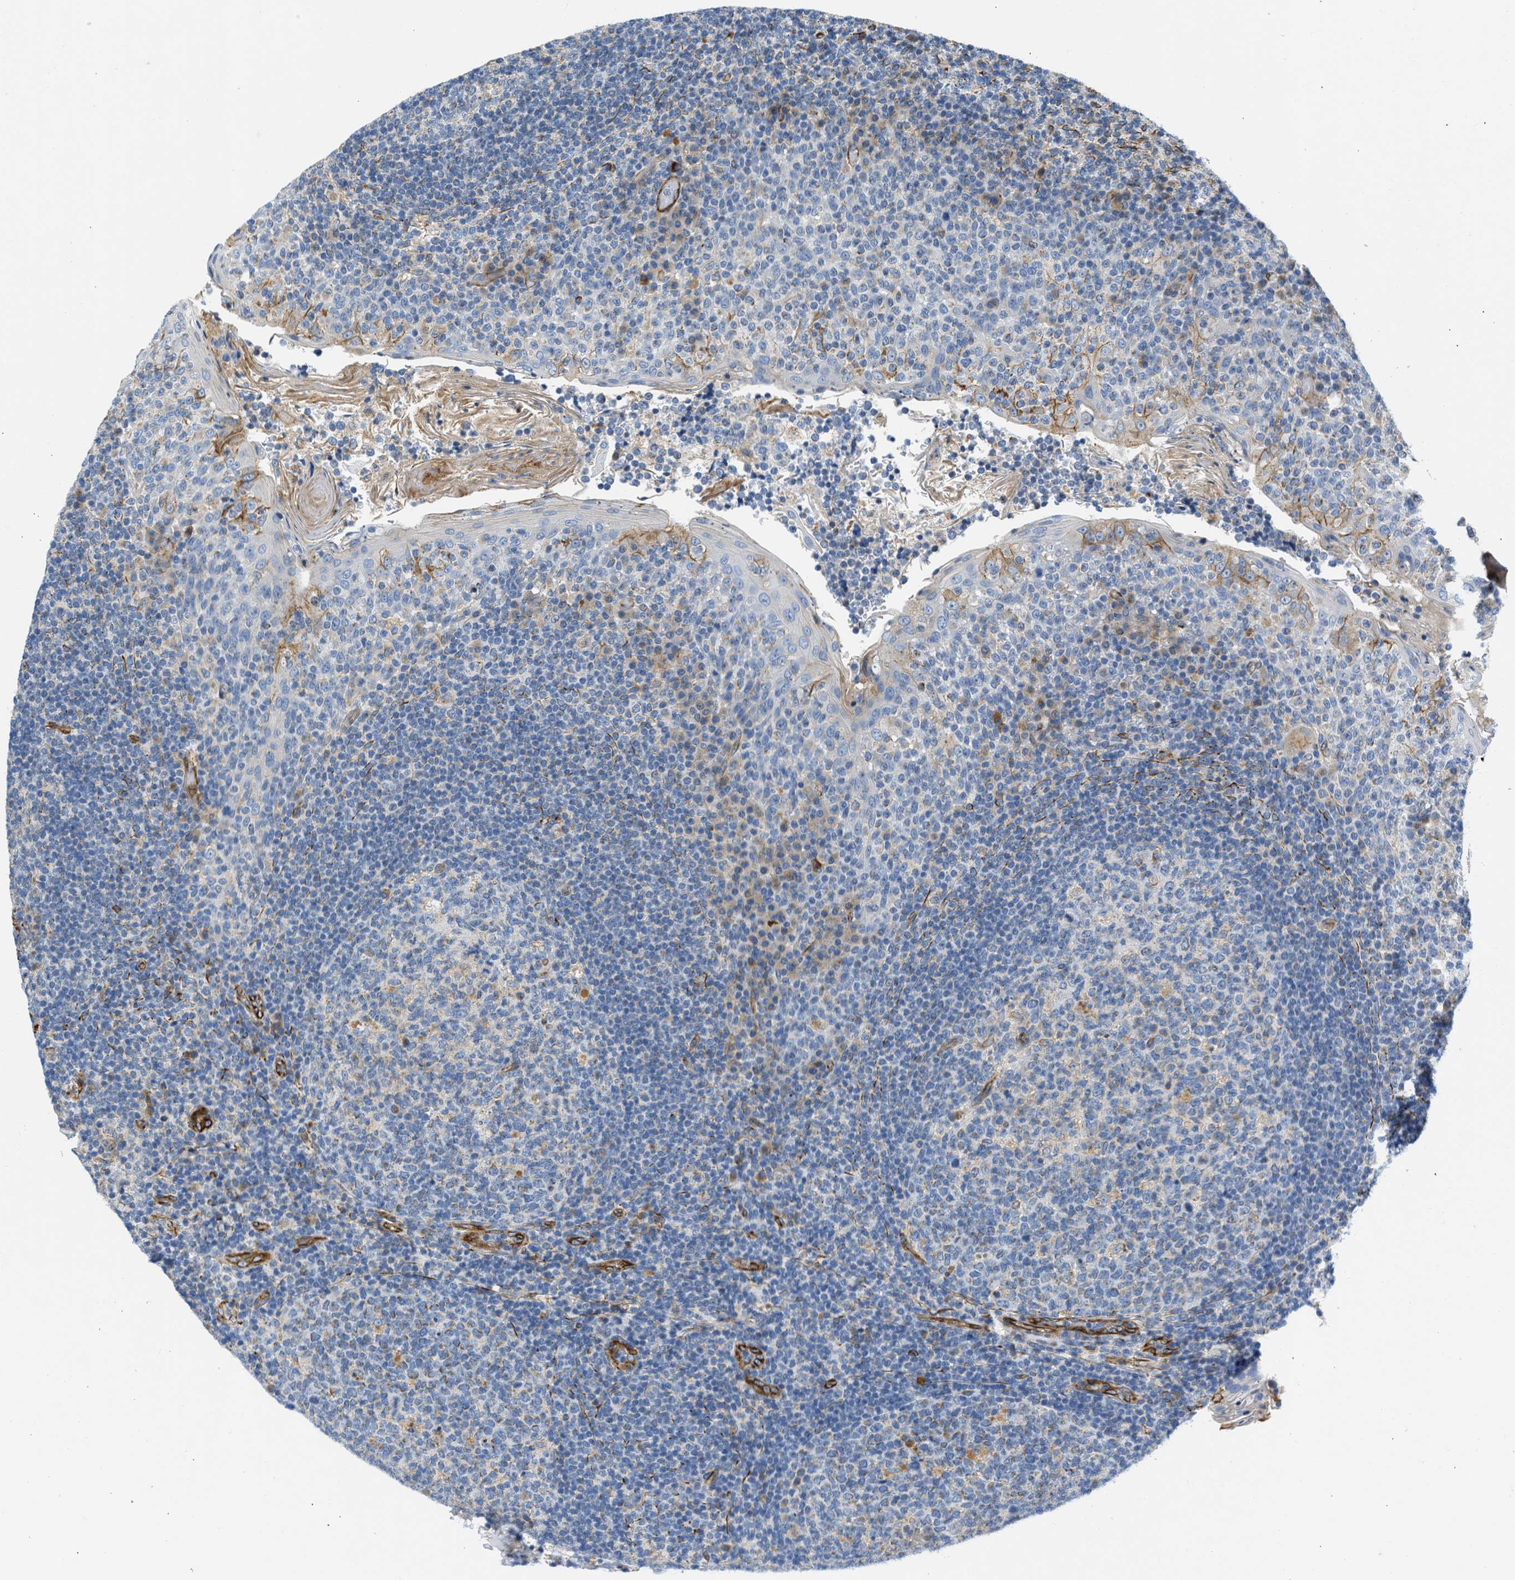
{"staining": {"intensity": "moderate", "quantity": "<25%", "location": "cytoplasmic/membranous"}, "tissue": "tonsil", "cell_type": "Germinal center cells", "image_type": "normal", "snomed": [{"axis": "morphology", "description": "Normal tissue, NOS"}, {"axis": "topography", "description": "Tonsil"}], "caption": "Germinal center cells demonstrate low levels of moderate cytoplasmic/membranous positivity in about <25% of cells in unremarkable tonsil. Ihc stains the protein in brown and the nuclei are stained blue.", "gene": "ULK4", "patient": {"sex": "female", "age": 19}}